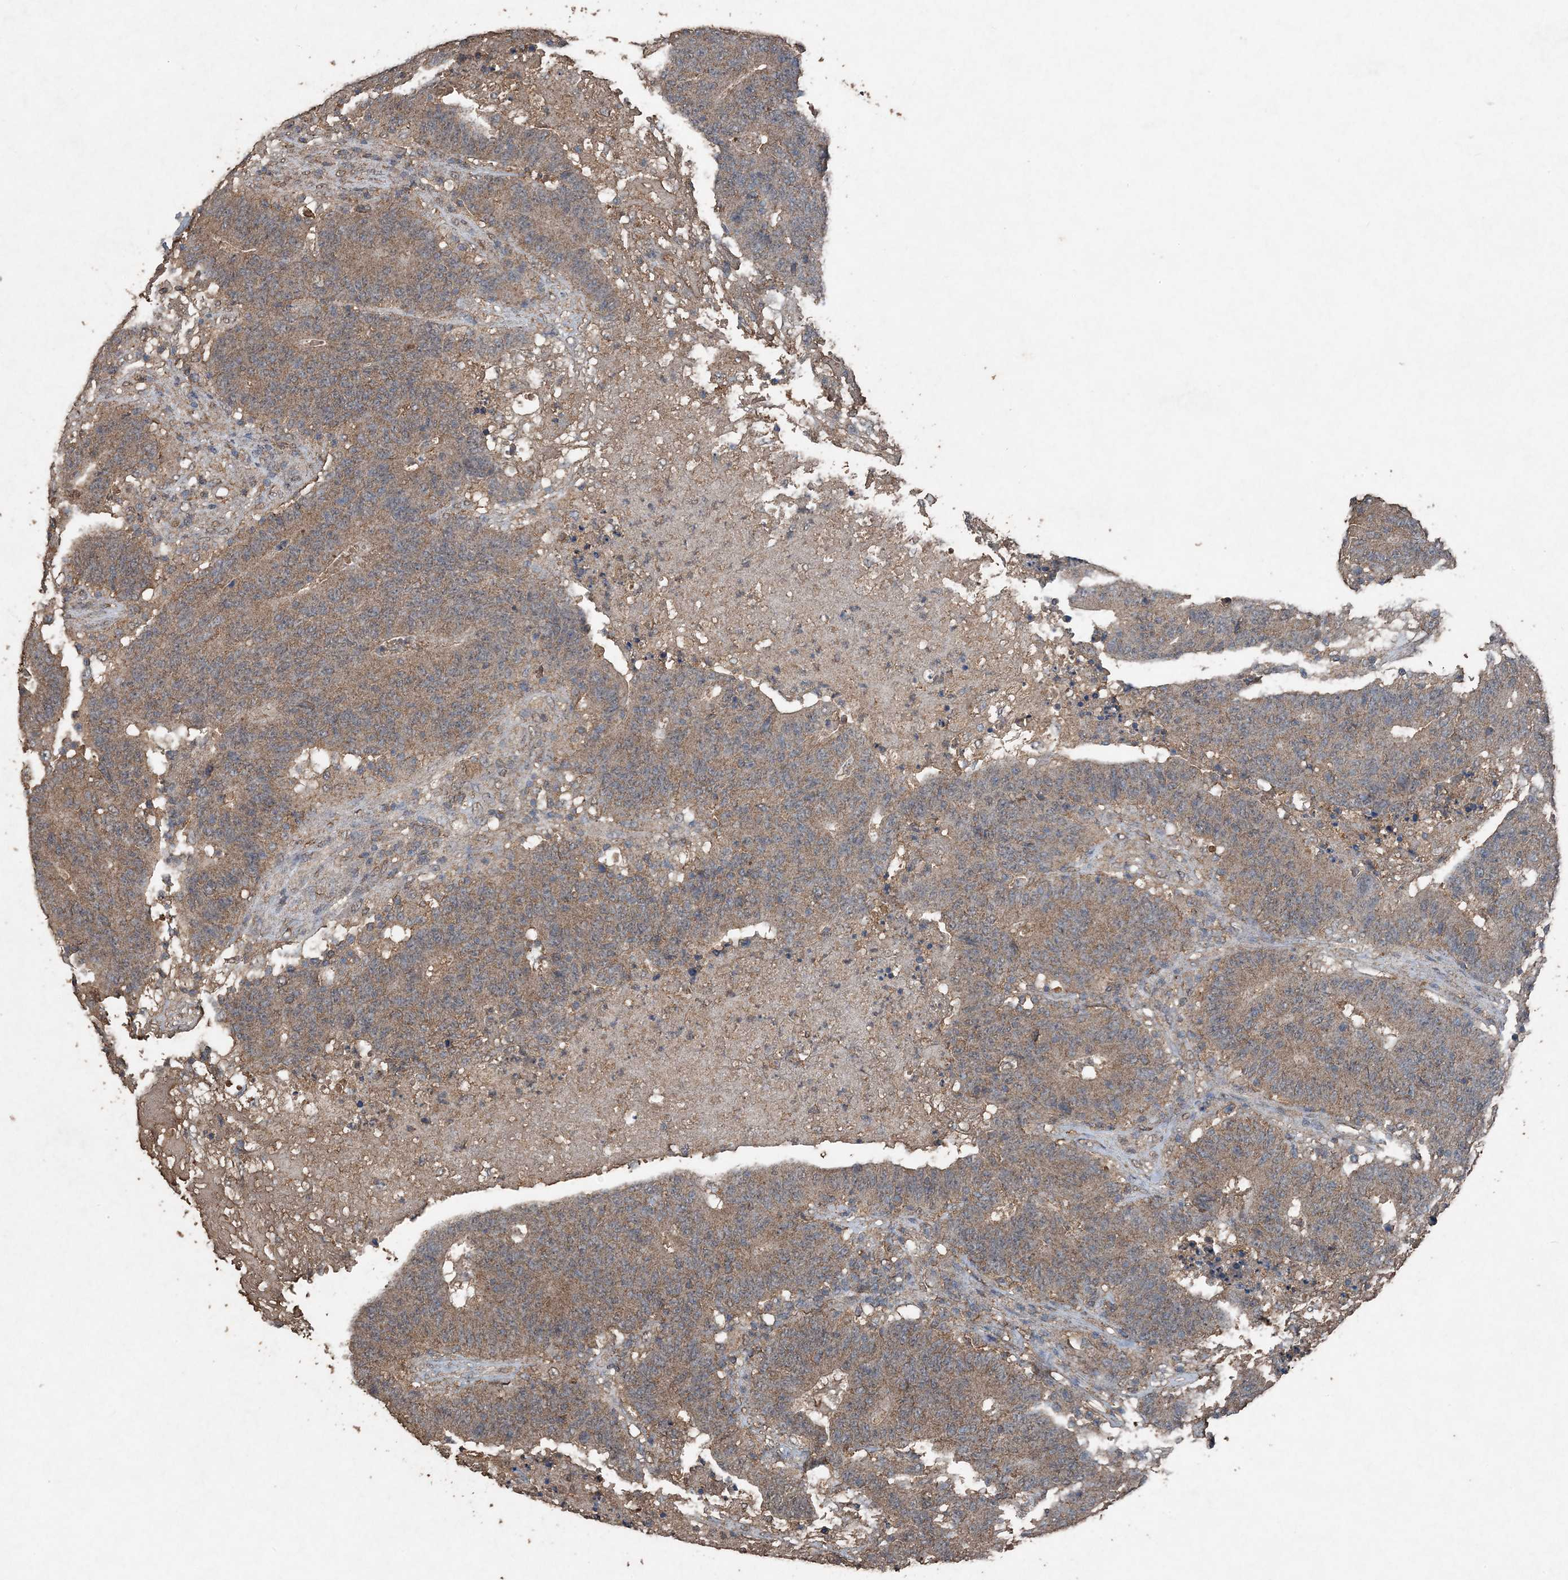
{"staining": {"intensity": "moderate", "quantity": ">75%", "location": "cytoplasmic/membranous"}, "tissue": "colorectal cancer", "cell_type": "Tumor cells", "image_type": "cancer", "snomed": [{"axis": "morphology", "description": "Normal tissue, NOS"}, {"axis": "morphology", "description": "Adenocarcinoma, NOS"}, {"axis": "topography", "description": "Colon"}], "caption": "Moderate cytoplasmic/membranous positivity is seen in approximately >75% of tumor cells in colorectal cancer.", "gene": "FCN3", "patient": {"sex": "female", "age": 75}}